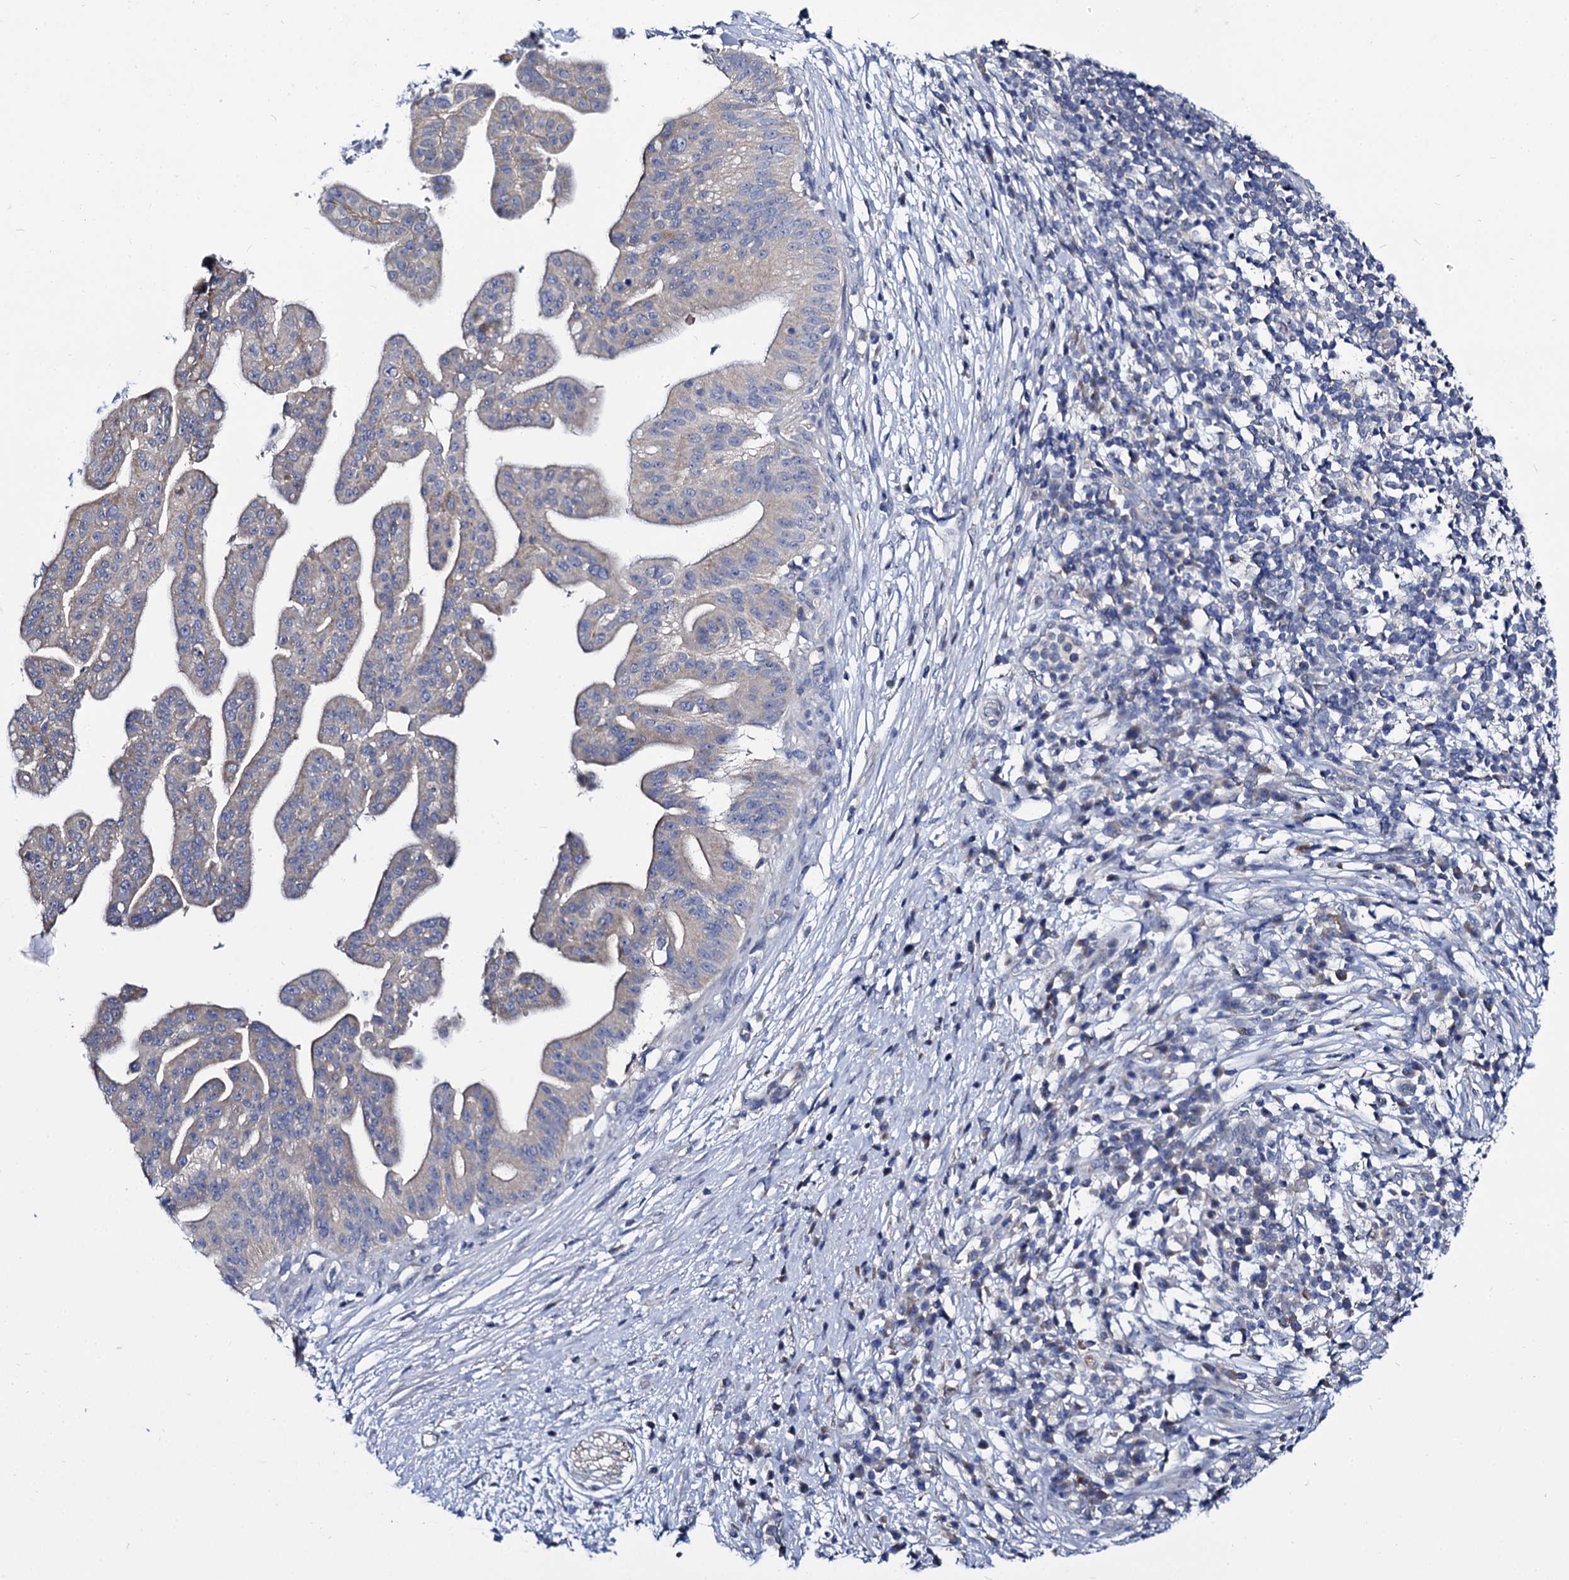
{"staining": {"intensity": "negative", "quantity": "none", "location": "none"}, "tissue": "pancreatic cancer", "cell_type": "Tumor cells", "image_type": "cancer", "snomed": [{"axis": "morphology", "description": "Adenocarcinoma, NOS"}, {"axis": "topography", "description": "Pancreas"}], "caption": "Tumor cells are negative for protein expression in human pancreatic cancer (adenocarcinoma).", "gene": "PANX2", "patient": {"sex": "male", "age": 68}}